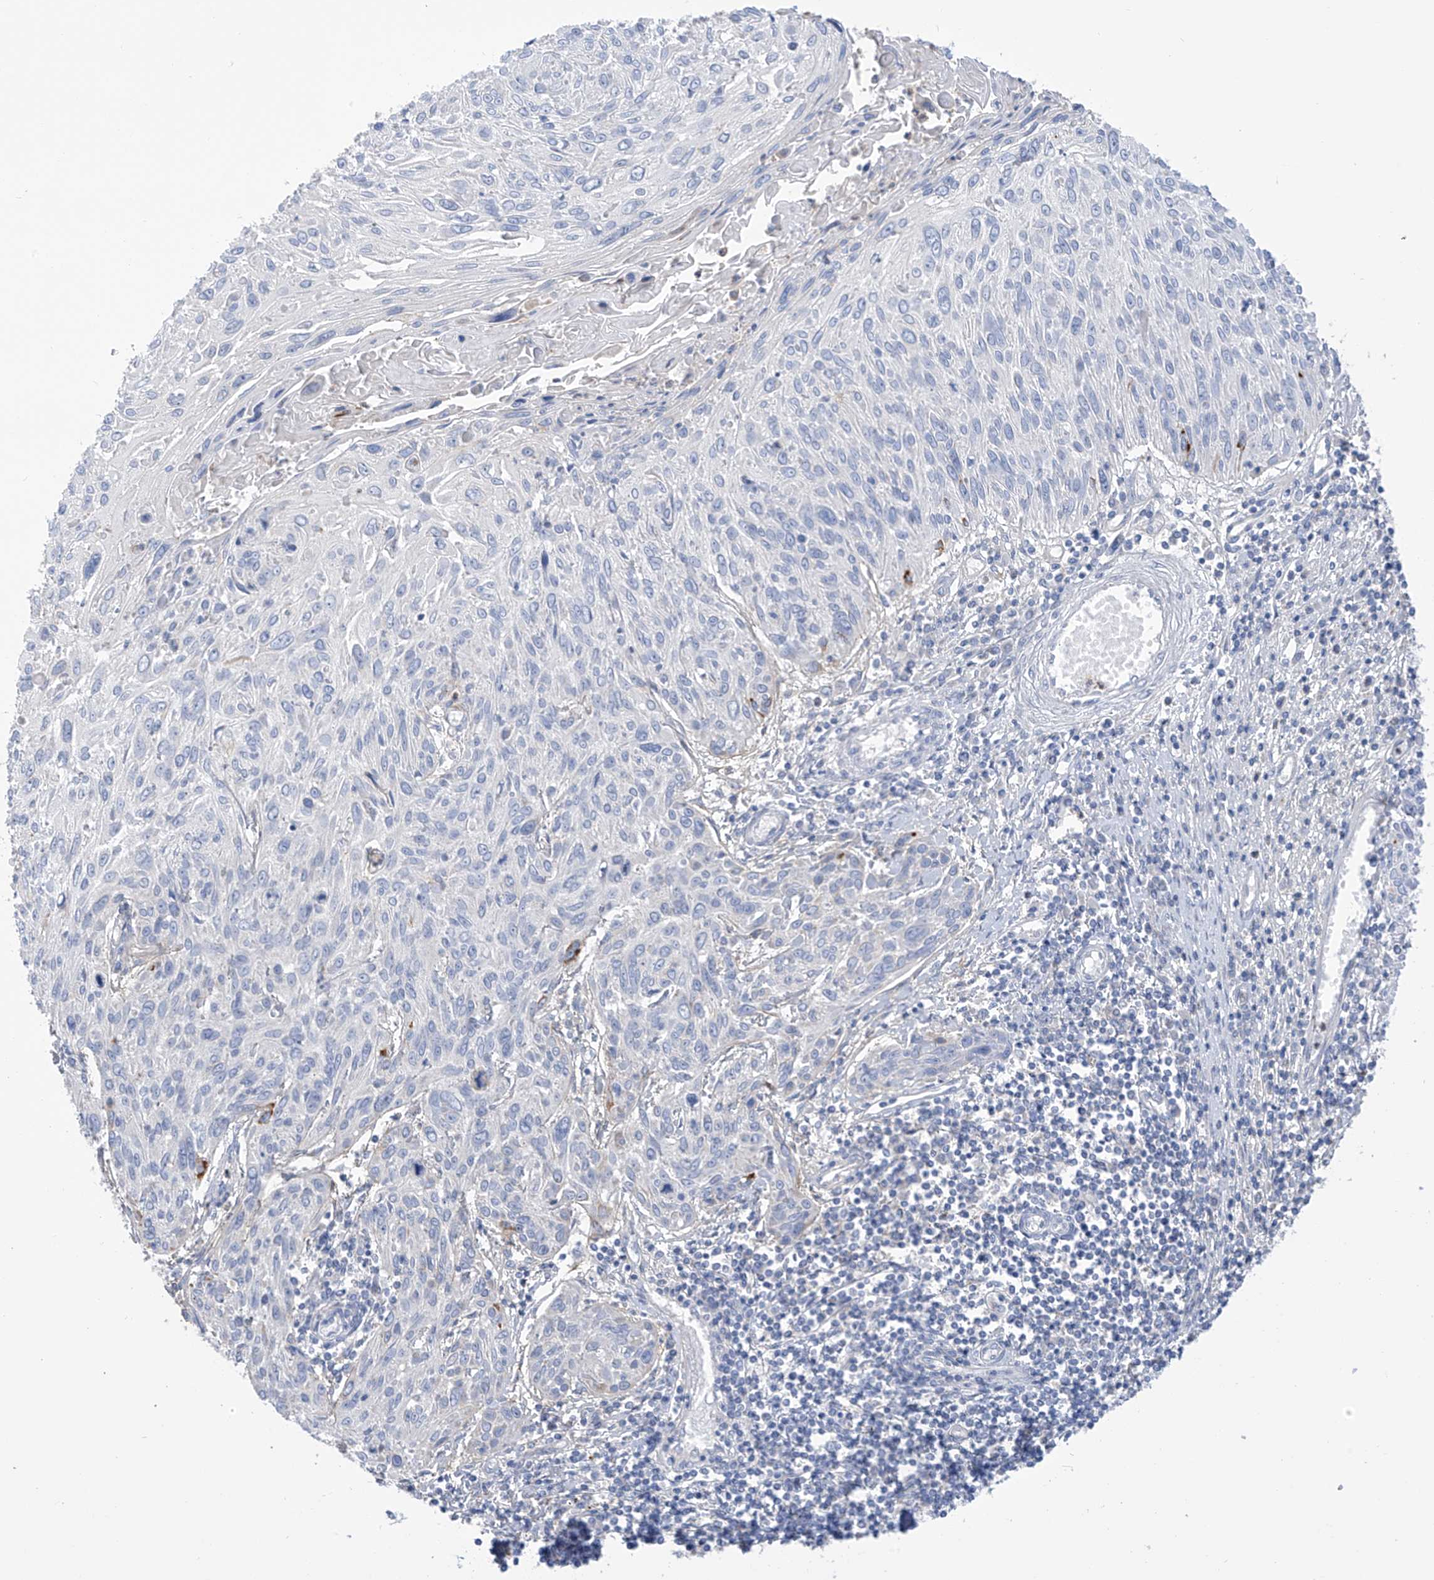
{"staining": {"intensity": "negative", "quantity": "none", "location": "none"}, "tissue": "cervical cancer", "cell_type": "Tumor cells", "image_type": "cancer", "snomed": [{"axis": "morphology", "description": "Squamous cell carcinoma, NOS"}, {"axis": "topography", "description": "Cervix"}], "caption": "Protein analysis of squamous cell carcinoma (cervical) shows no significant expression in tumor cells.", "gene": "FABP2", "patient": {"sex": "female", "age": 51}}